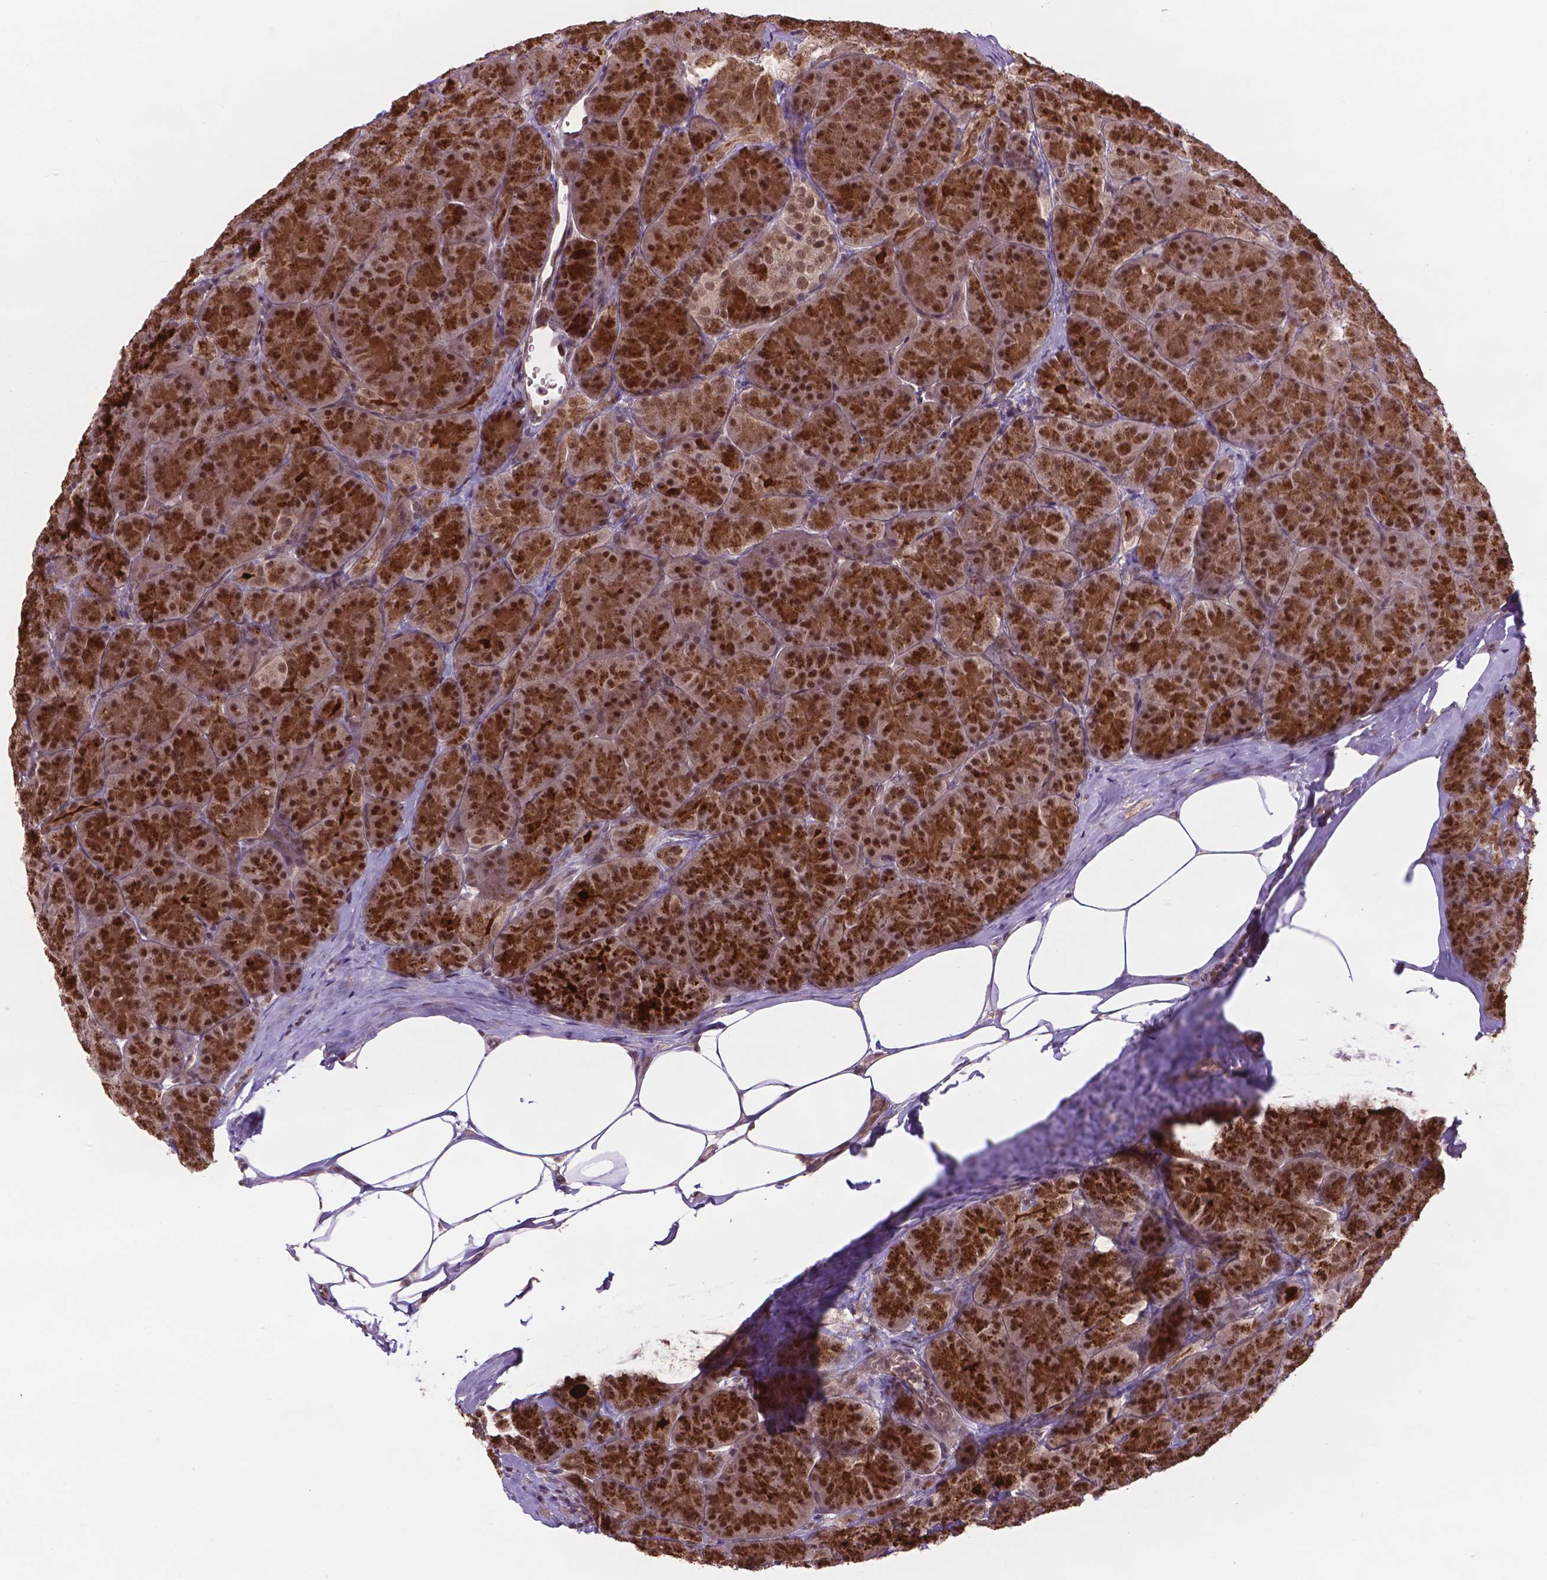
{"staining": {"intensity": "strong", "quantity": ">75%", "location": "nuclear"}, "tissue": "pancreas", "cell_type": "Exocrine glandular cells", "image_type": "normal", "snomed": [{"axis": "morphology", "description": "Normal tissue, NOS"}, {"axis": "topography", "description": "Pancreas"}], "caption": "The photomicrograph displays staining of benign pancreas, revealing strong nuclear protein staining (brown color) within exocrine glandular cells. (DAB (3,3'-diaminobenzidine) IHC with brightfield microscopy, high magnification).", "gene": "ANKRD54", "patient": {"sex": "male", "age": 57}}